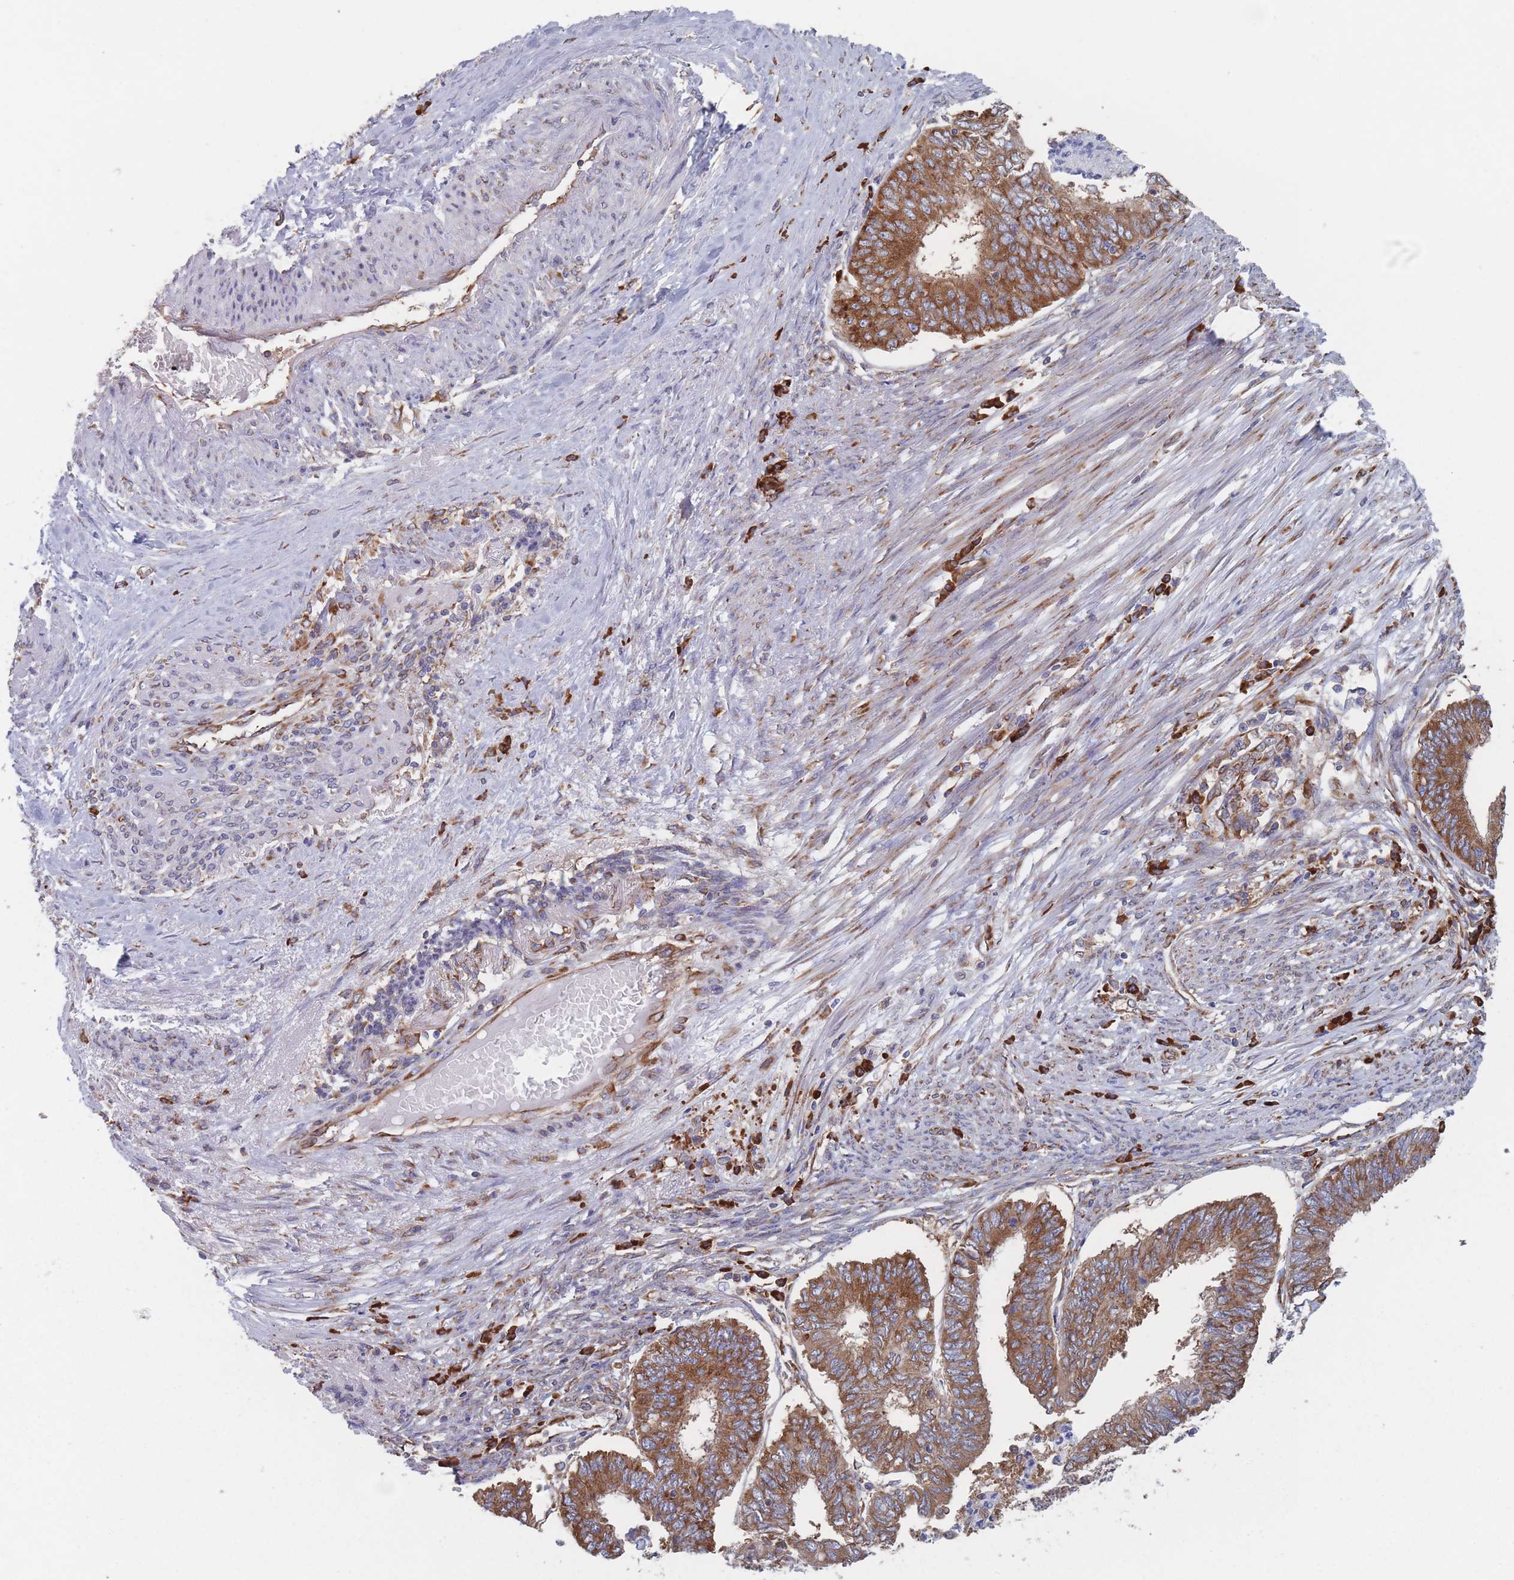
{"staining": {"intensity": "strong", "quantity": ">75%", "location": "cytoplasmic/membranous"}, "tissue": "endometrial cancer", "cell_type": "Tumor cells", "image_type": "cancer", "snomed": [{"axis": "morphology", "description": "Adenocarcinoma, NOS"}, {"axis": "topography", "description": "Endometrium"}], "caption": "A high amount of strong cytoplasmic/membranous expression is identified in about >75% of tumor cells in adenocarcinoma (endometrial) tissue.", "gene": "EEF1B2", "patient": {"sex": "female", "age": 68}}